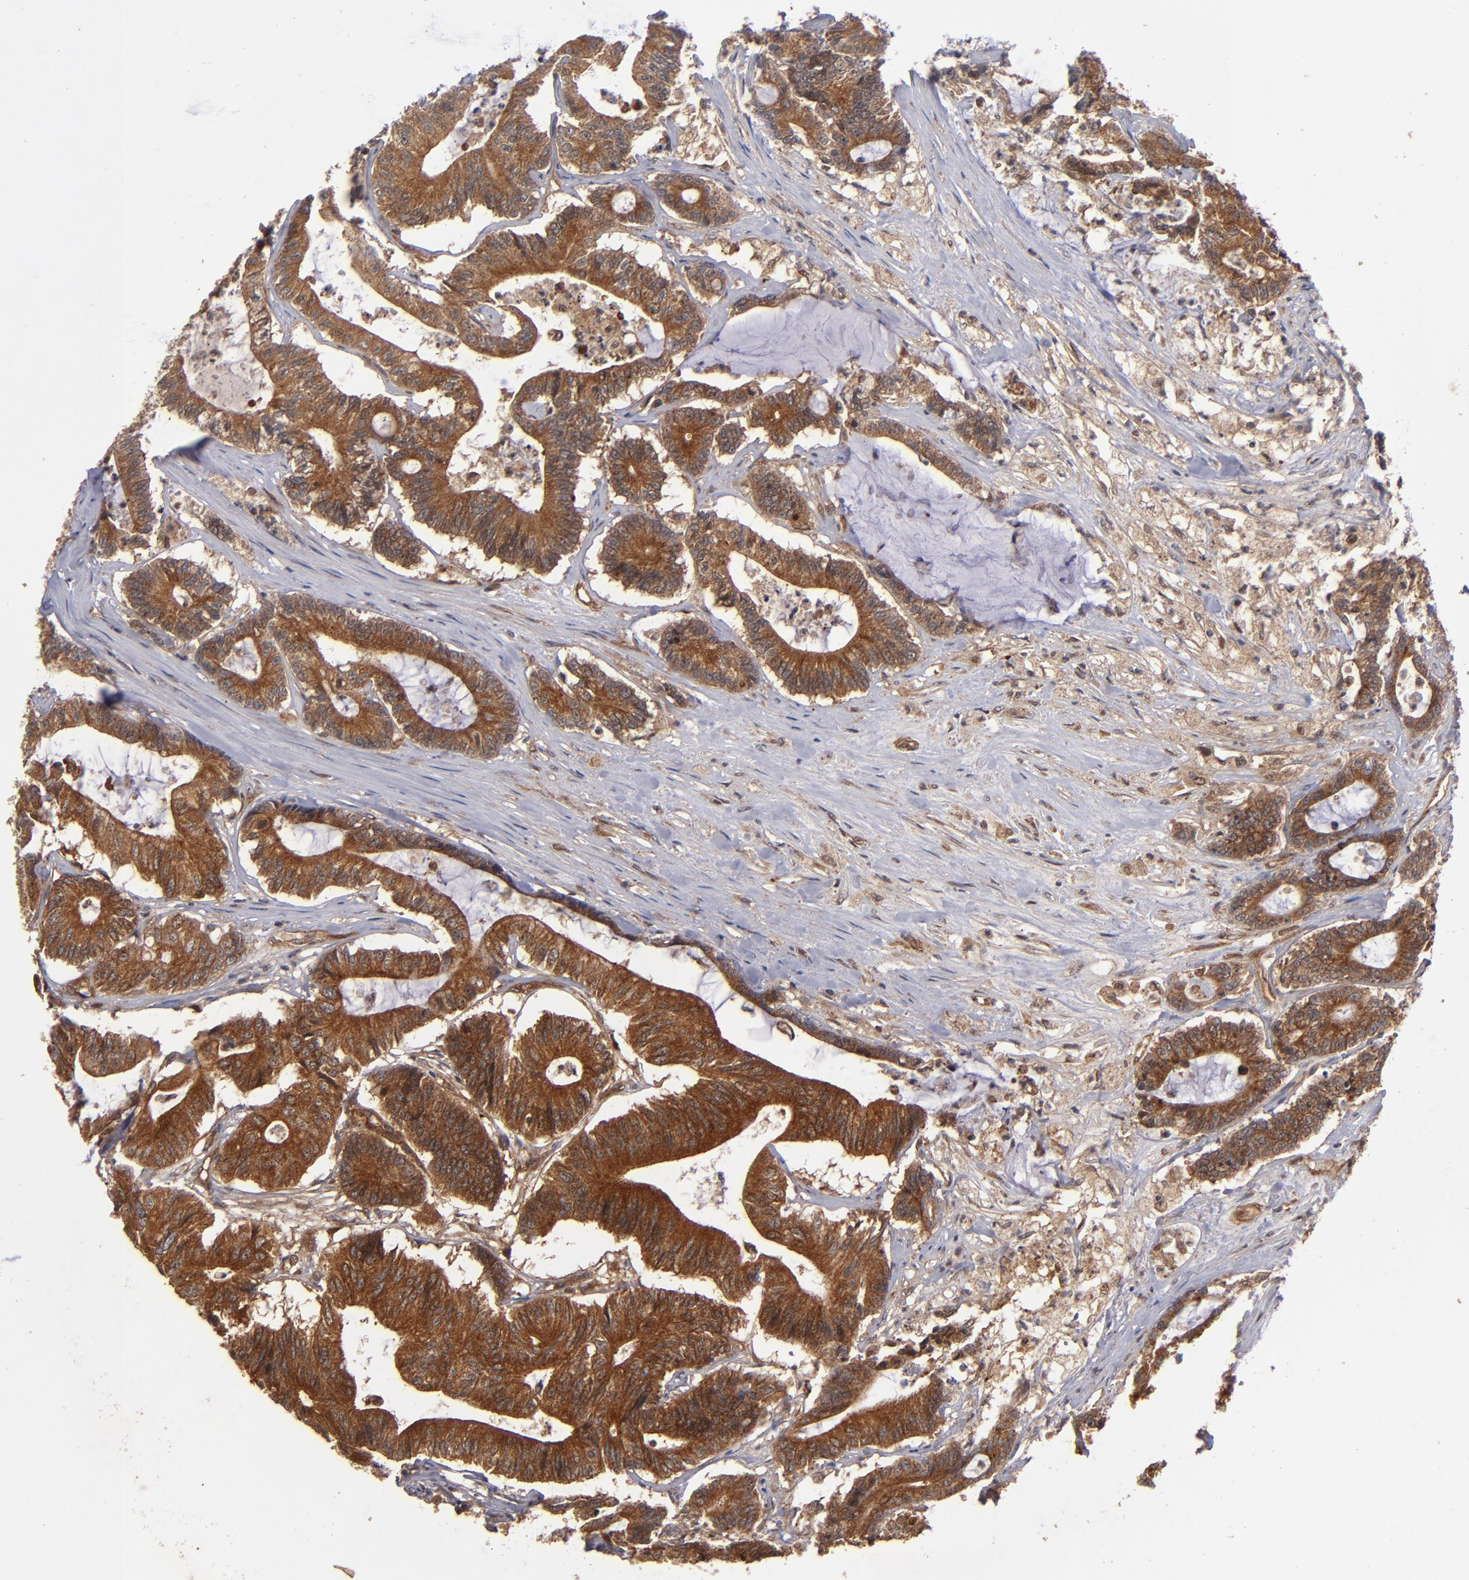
{"staining": {"intensity": "strong", "quantity": ">75%", "location": "cytoplasmic/membranous"}, "tissue": "colorectal cancer", "cell_type": "Tumor cells", "image_type": "cancer", "snomed": [{"axis": "morphology", "description": "Adenocarcinoma, NOS"}, {"axis": "topography", "description": "Colon"}], "caption": "Immunohistochemical staining of human colorectal cancer displays strong cytoplasmic/membranous protein expression in about >75% of tumor cells.", "gene": "BDKRB1", "patient": {"sex": "female", "age": 84}}